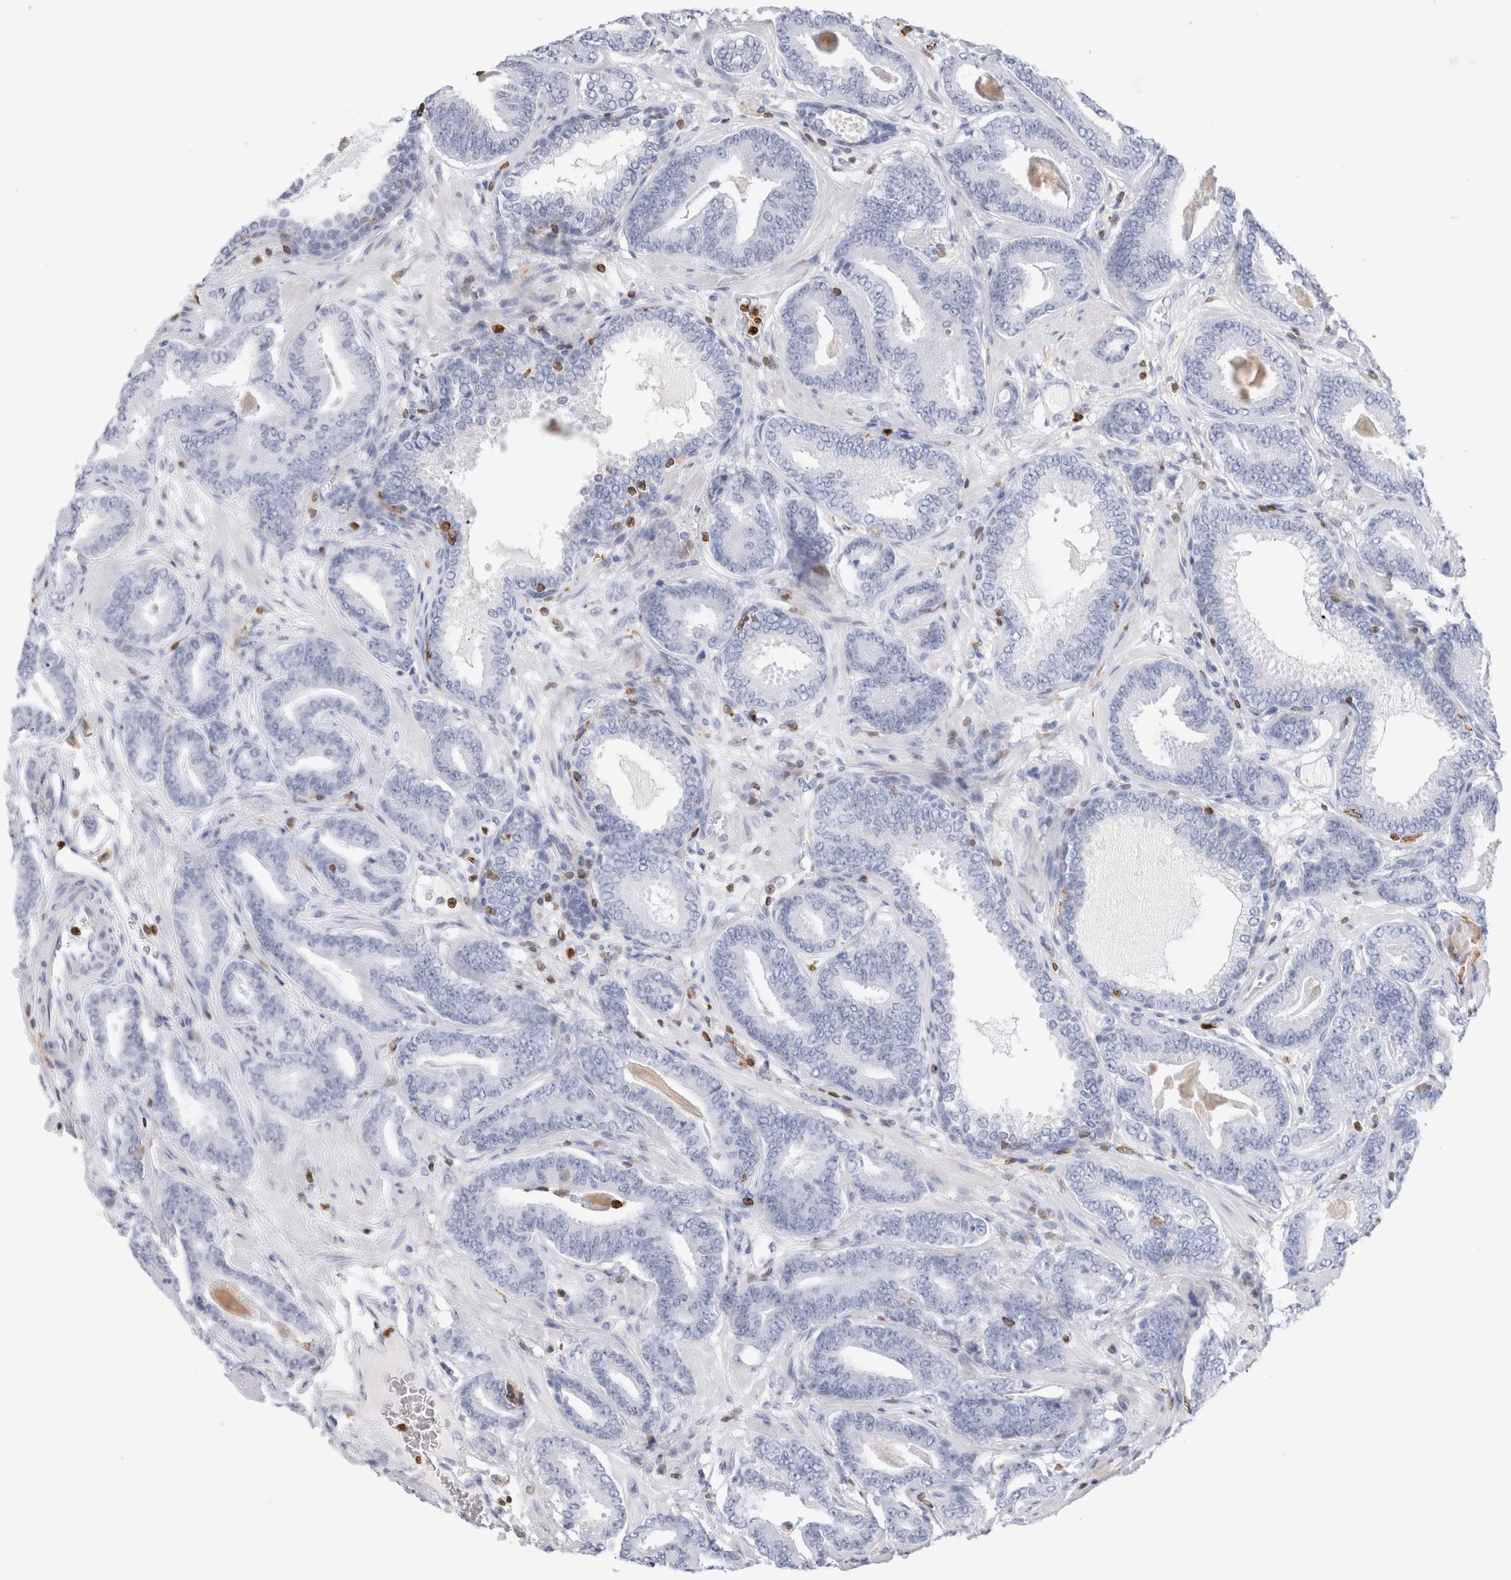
{"staining": {"intensity": "negative", "quantity": "none", "location": "none"}, "tissue": "prostate cancer", "cell_type": "Tumor cells", "image_type": "cancer", "snomed": [{"axis": "morphology", "description": "Adenocarcinoma, Low grade"}, {"axis": "topography", "description": "Prostate"}], "caption": "Immunohistochemistry photomicrograph of neoplastic tissue: prostate cancer (low-grade adenocarcinoma) stained with DAB (3,3'-diaminobenzidine) shows no significant protein positivity in tumor cells. (DAB (3,3'-diaminobenzidine) IHC with hematoxylin counter stain).", "gene": "ALOX5AP", "patient": {"sex": "male", "age": 62}}